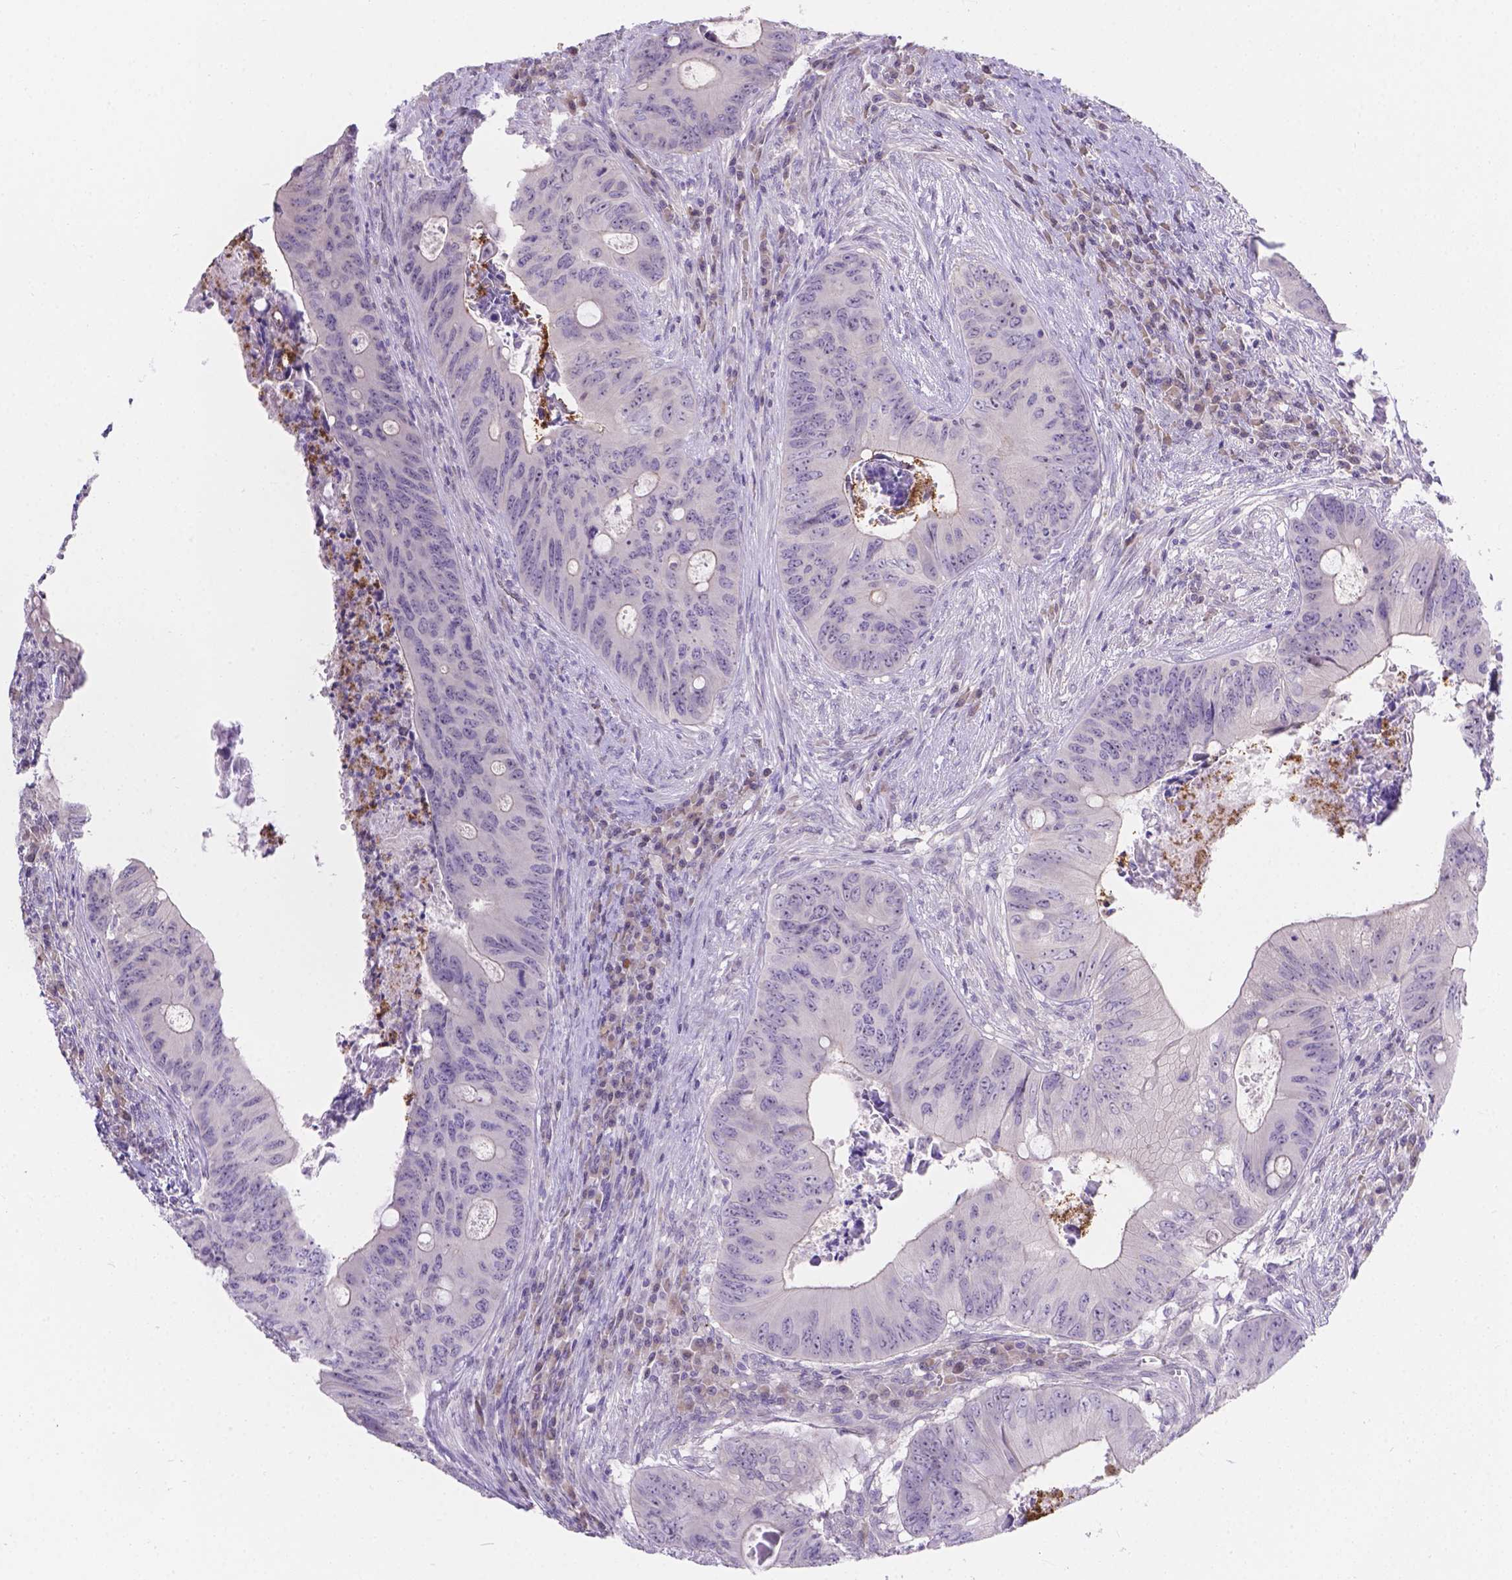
{"staining": {"intensity": "negative", "quantity": "none", "location": "none"}, "tissue": "colorectal cancer", "cell_type": "Tumor cells", "image_type": "cancer", "snomed": [{"axis": "morphology", "description": "Adenocarcinoma, NOS"}, {"axis": "topography", "description": "Colon"}], "caption": "There is no significant positivity in tumor cells of adenocarcinoma (colorectal).", "gene": "CD96", "patient": {"sex": "female", "age": 74}}